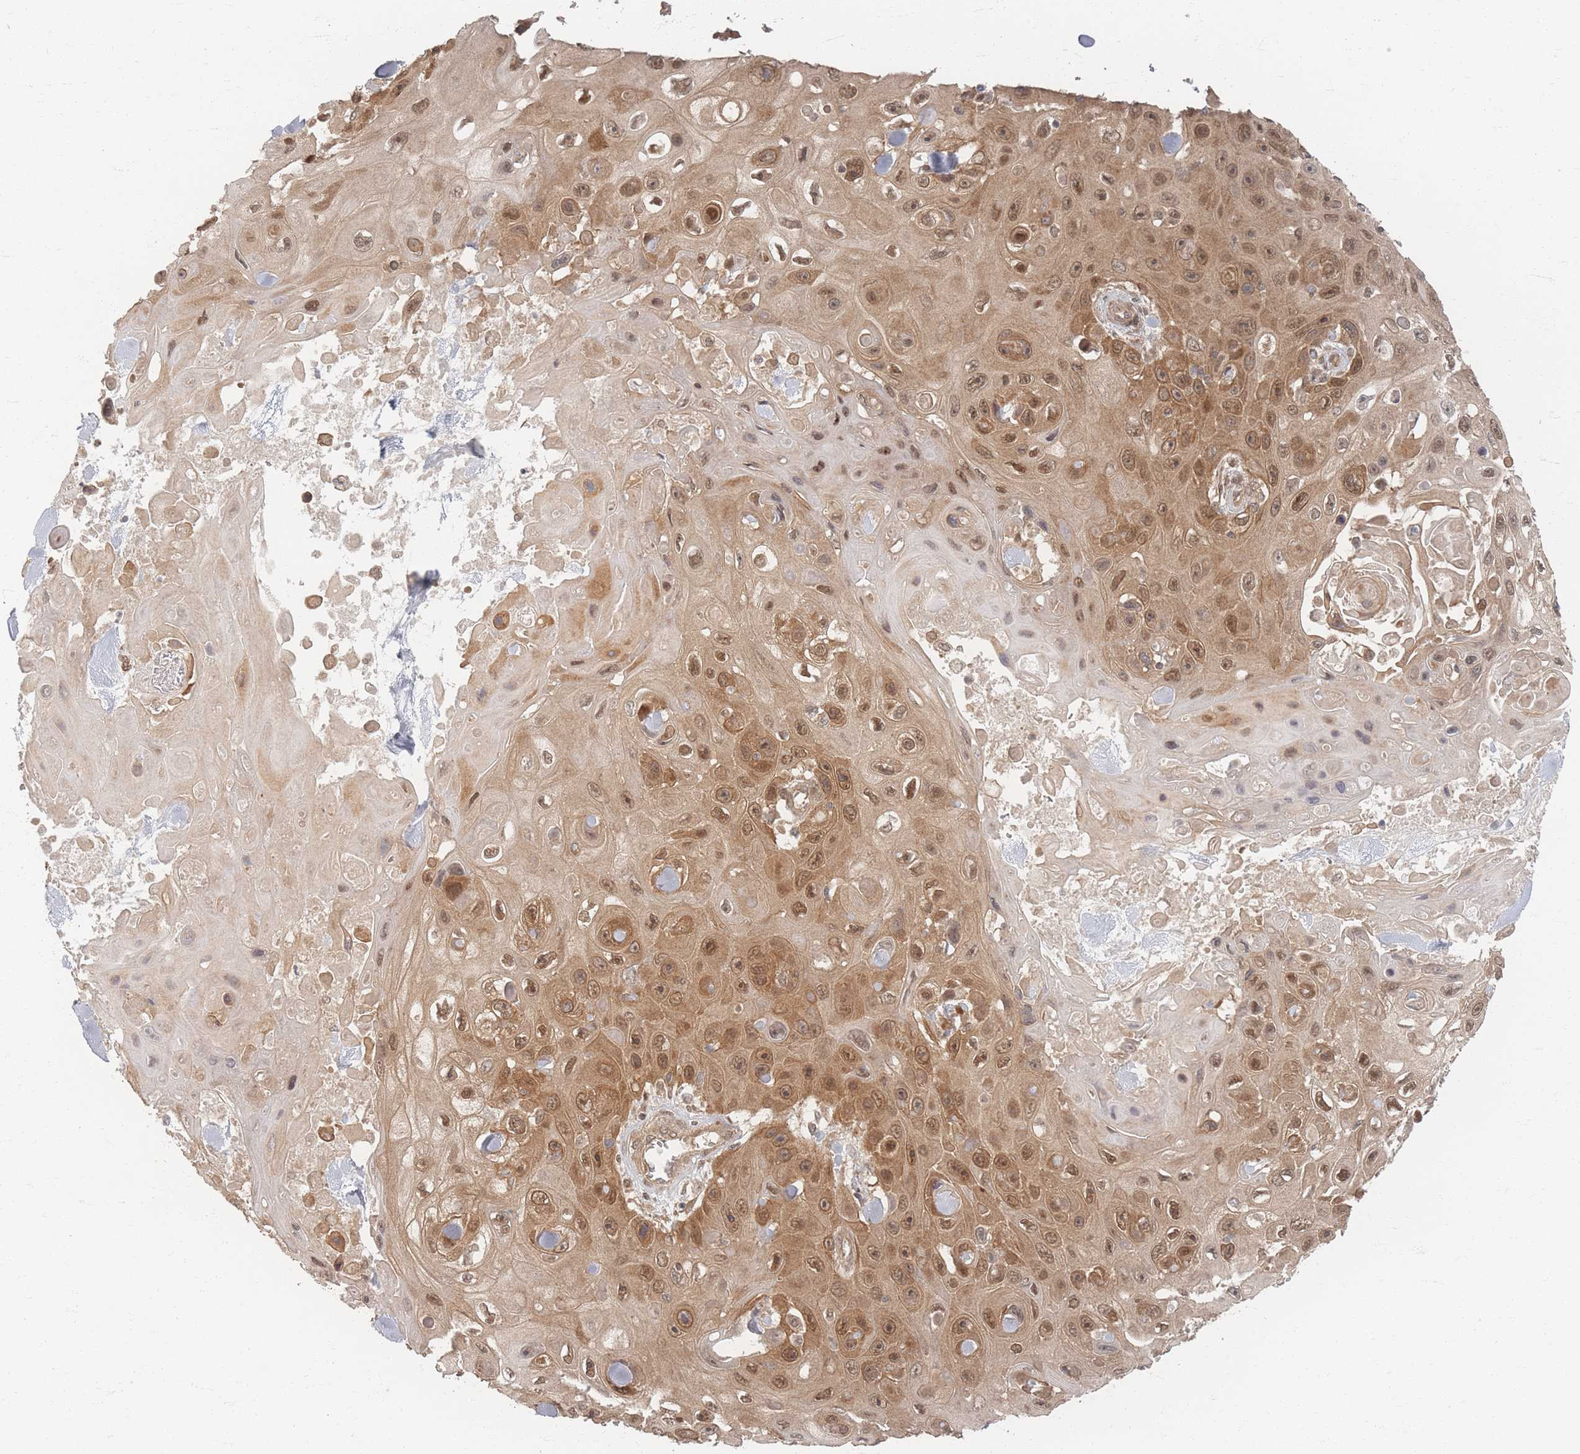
{"staining": {"intensity": "moderate", "quantity": ">75%", "location": "cytoplasmic/membranous,nuclear"}, "tissue": "skin cancer", "cell_type": "Tumor cells", "image_type": "cancer", "snomed": [{"axis": "morphology", "description": "Squamous cell carcinoma, NOS"}, {"axis": "topography", "description": "Skin"}], "caption": "Protein expression analysis of human skin cancer (squamous cell carcinoma) reveals moderate cytoplasmic/membranous and nuclear expression in approximately >75% of tumor cells. The staining was performed using DAB to visualize the protein expression in brown, while the nuclei were stained in blue with hematoxylin (Magnification: 20x).", "gene": "PSMD9", "patient": {"sex": "male", "age": 82}}